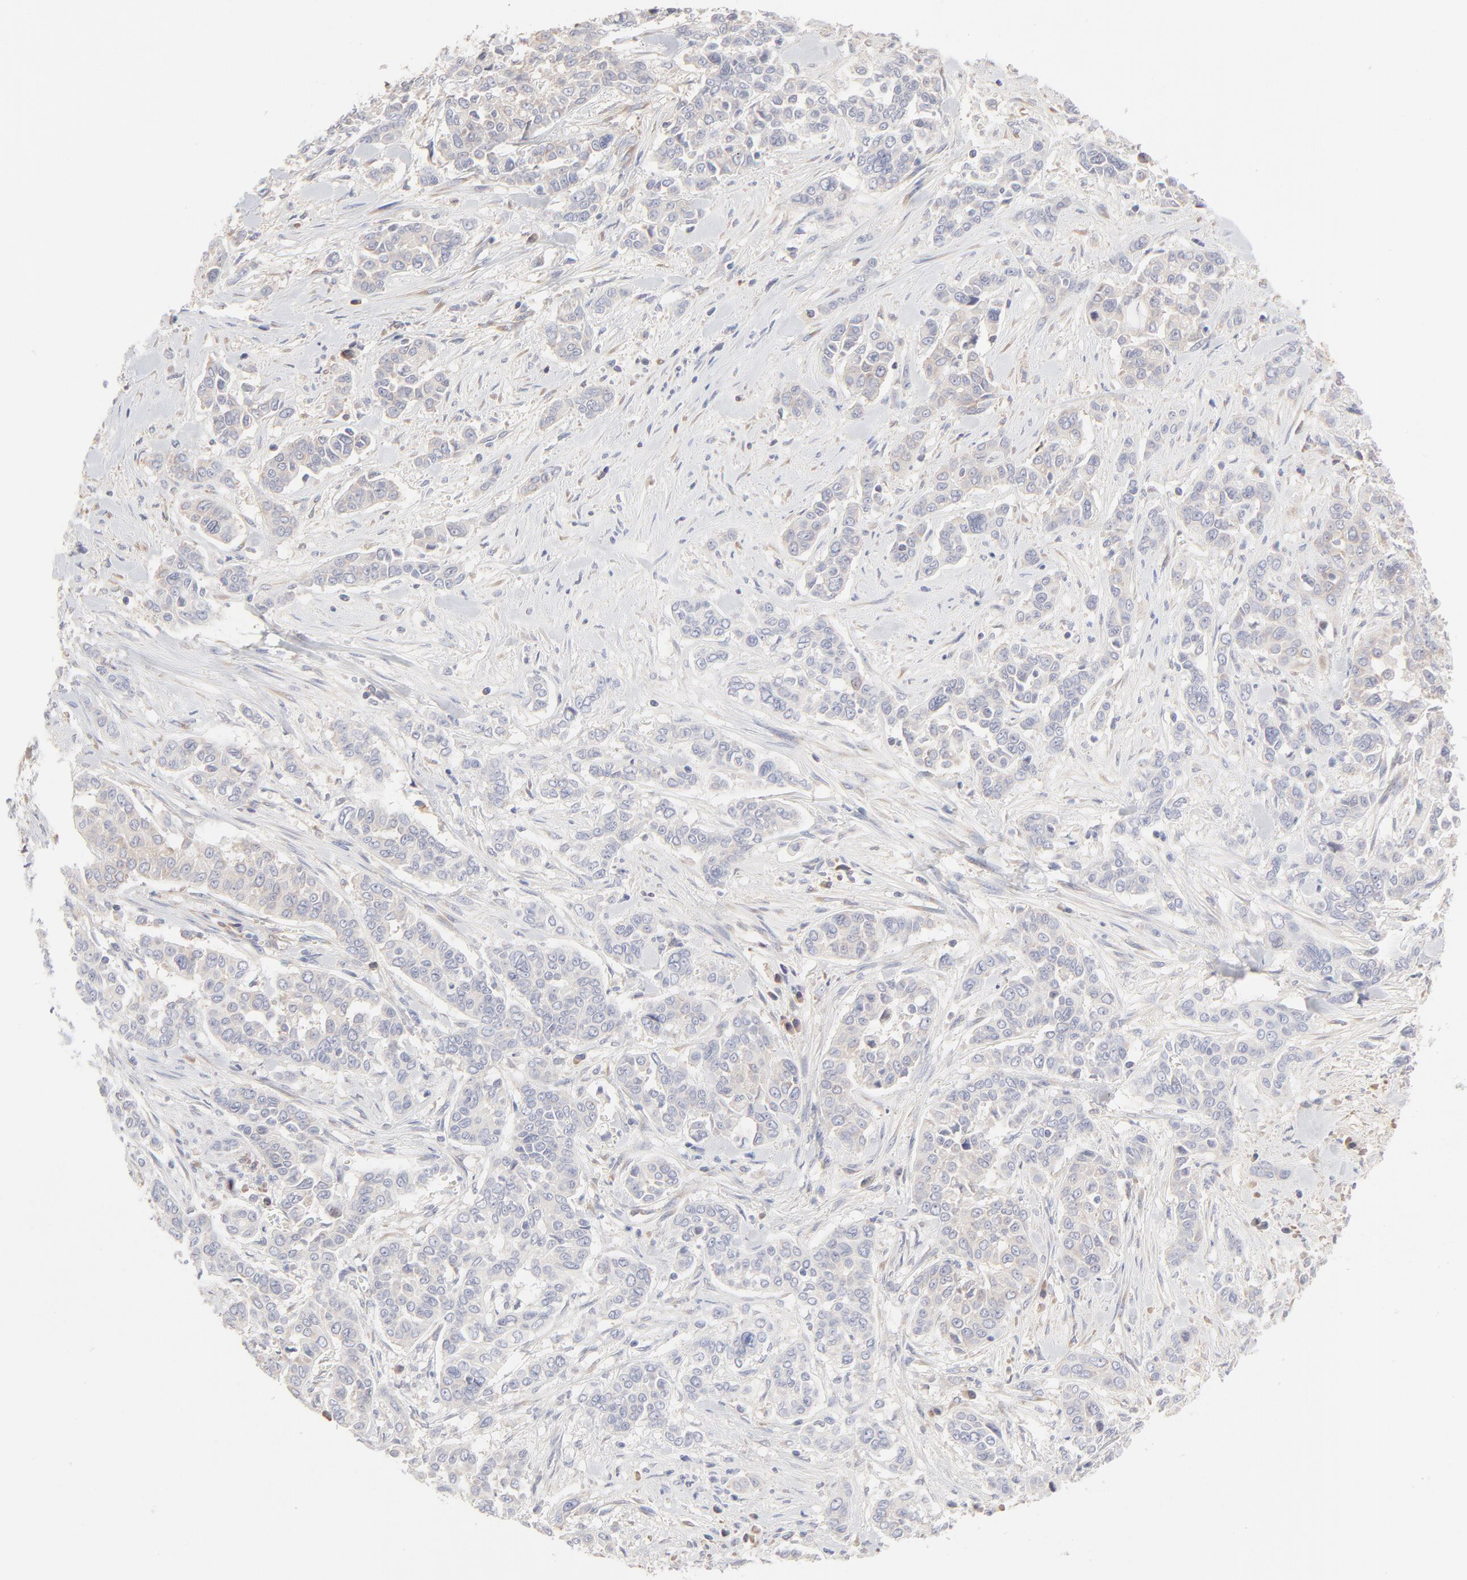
{"staining": {"intensity": "weak", "quantity": "<25%", "location": "cytoplasmic/membranous"}, "tissue": "pancreatic cancer", "cell_type": "Tumor cells", "image_type": "cancer", "snomed": [{"axis": "morphology", "description": "Adenocarcinoma, NOS"}, {"axis": "topography", "description": "Pancreas"}], "caption": "This is an IHC micrograph of pancreatic cancer. There is no expression in tumor cells.", "gene": "RPS21", "patient": {"sex": "female", "age": 52}}